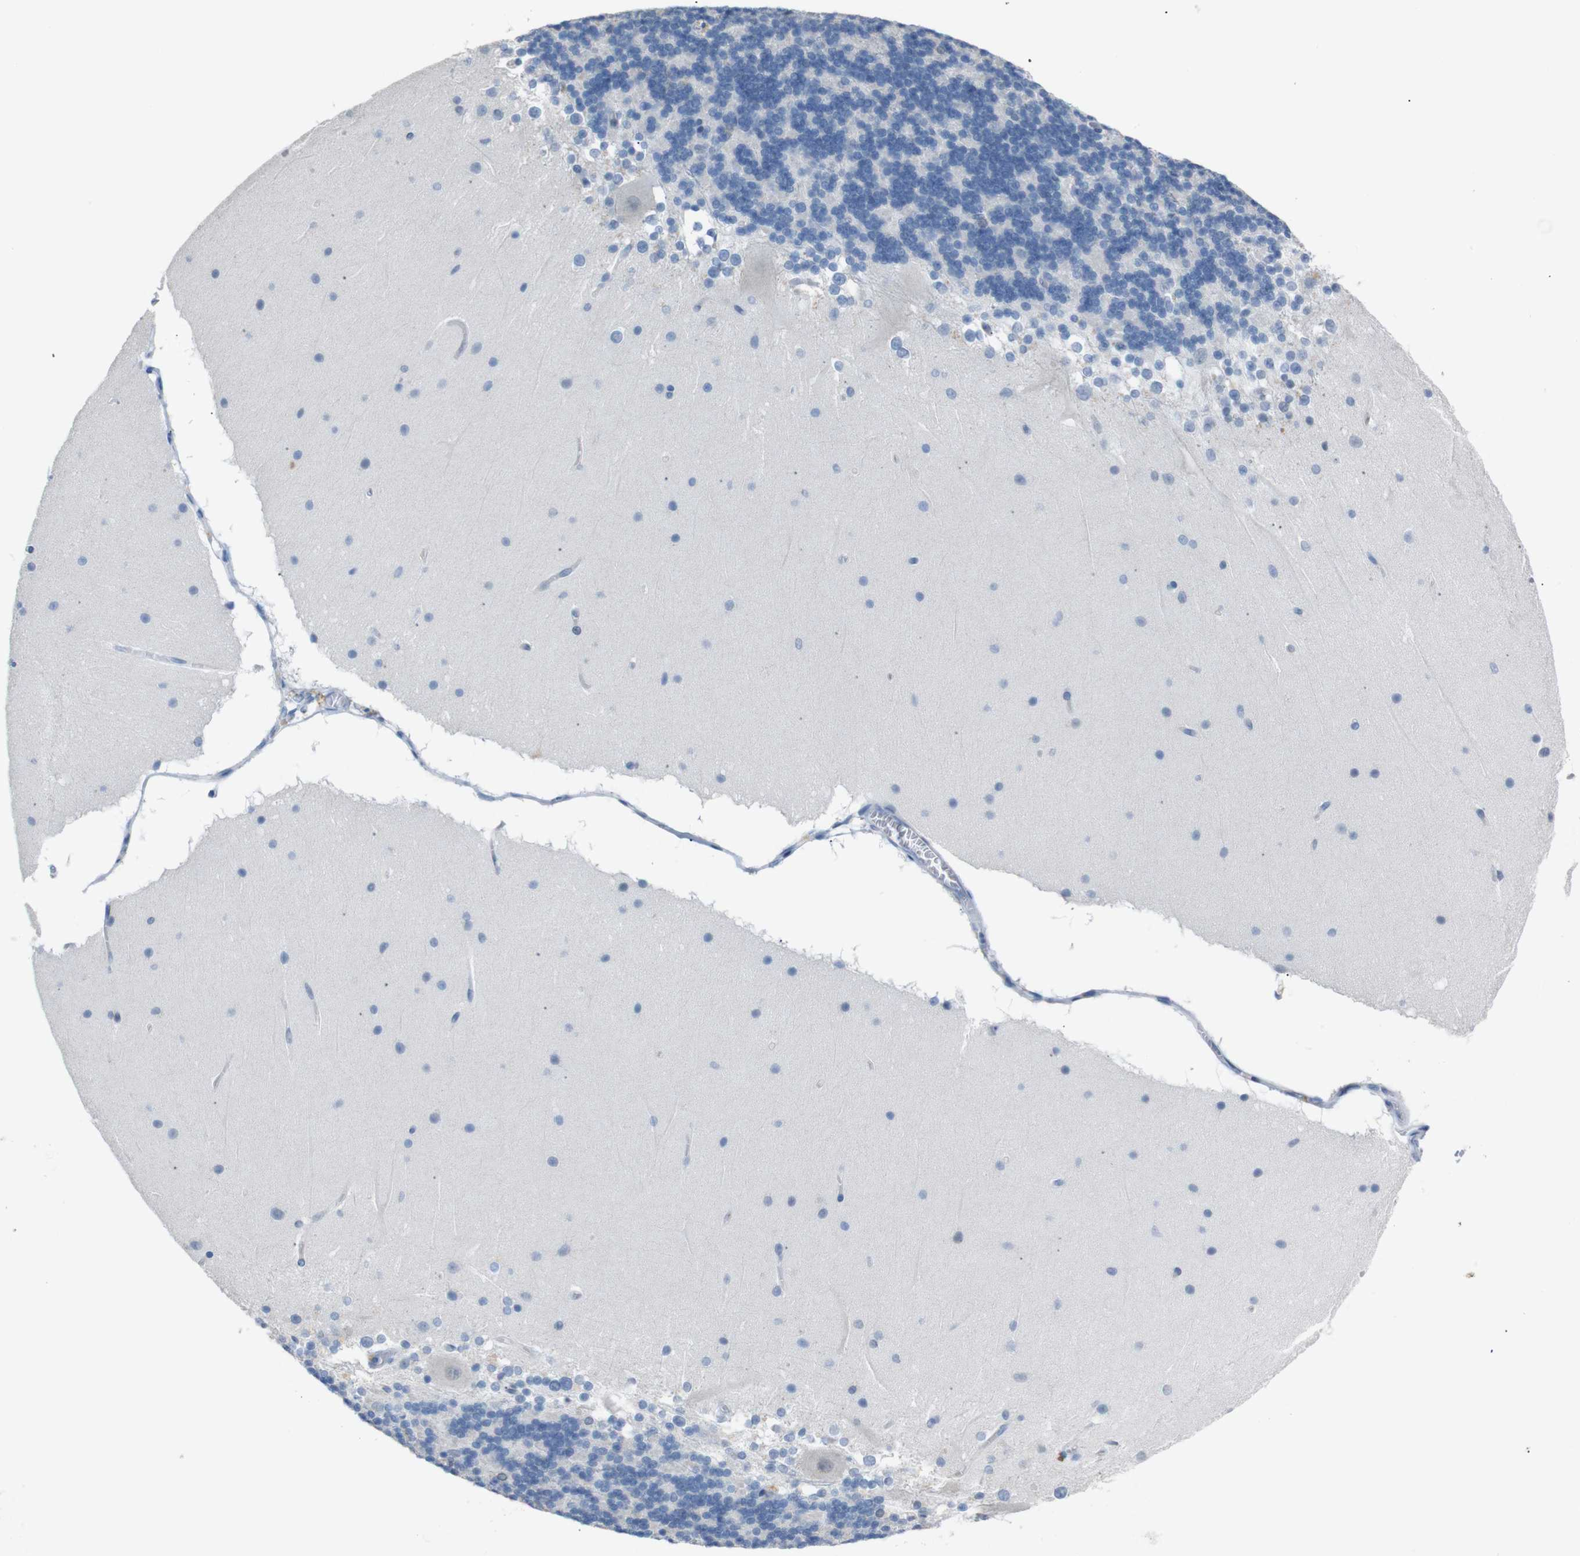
{"staining": {"intensity": "negative", "quantity": "none", "location": "none"}, "tissue": "cerebellum", "cell_type": "Cells in granular layer", "image_type": "normal", "snomed": [{"axis": "morphology", "description": "Normal tissue, NOS"}, {"axis": "topography", "description": "Cerebellum"}], "caption": "A photomicrograph of cerebellum stained for a protein shows no brown staining in cells in granular layer. (Brightfield microscopy of DAB (3,3'-diaminobenzidine) immunohistochemistry at high magnification).", "gene": "CHRM5", "patient": {"sex": "female", "age": 19}}